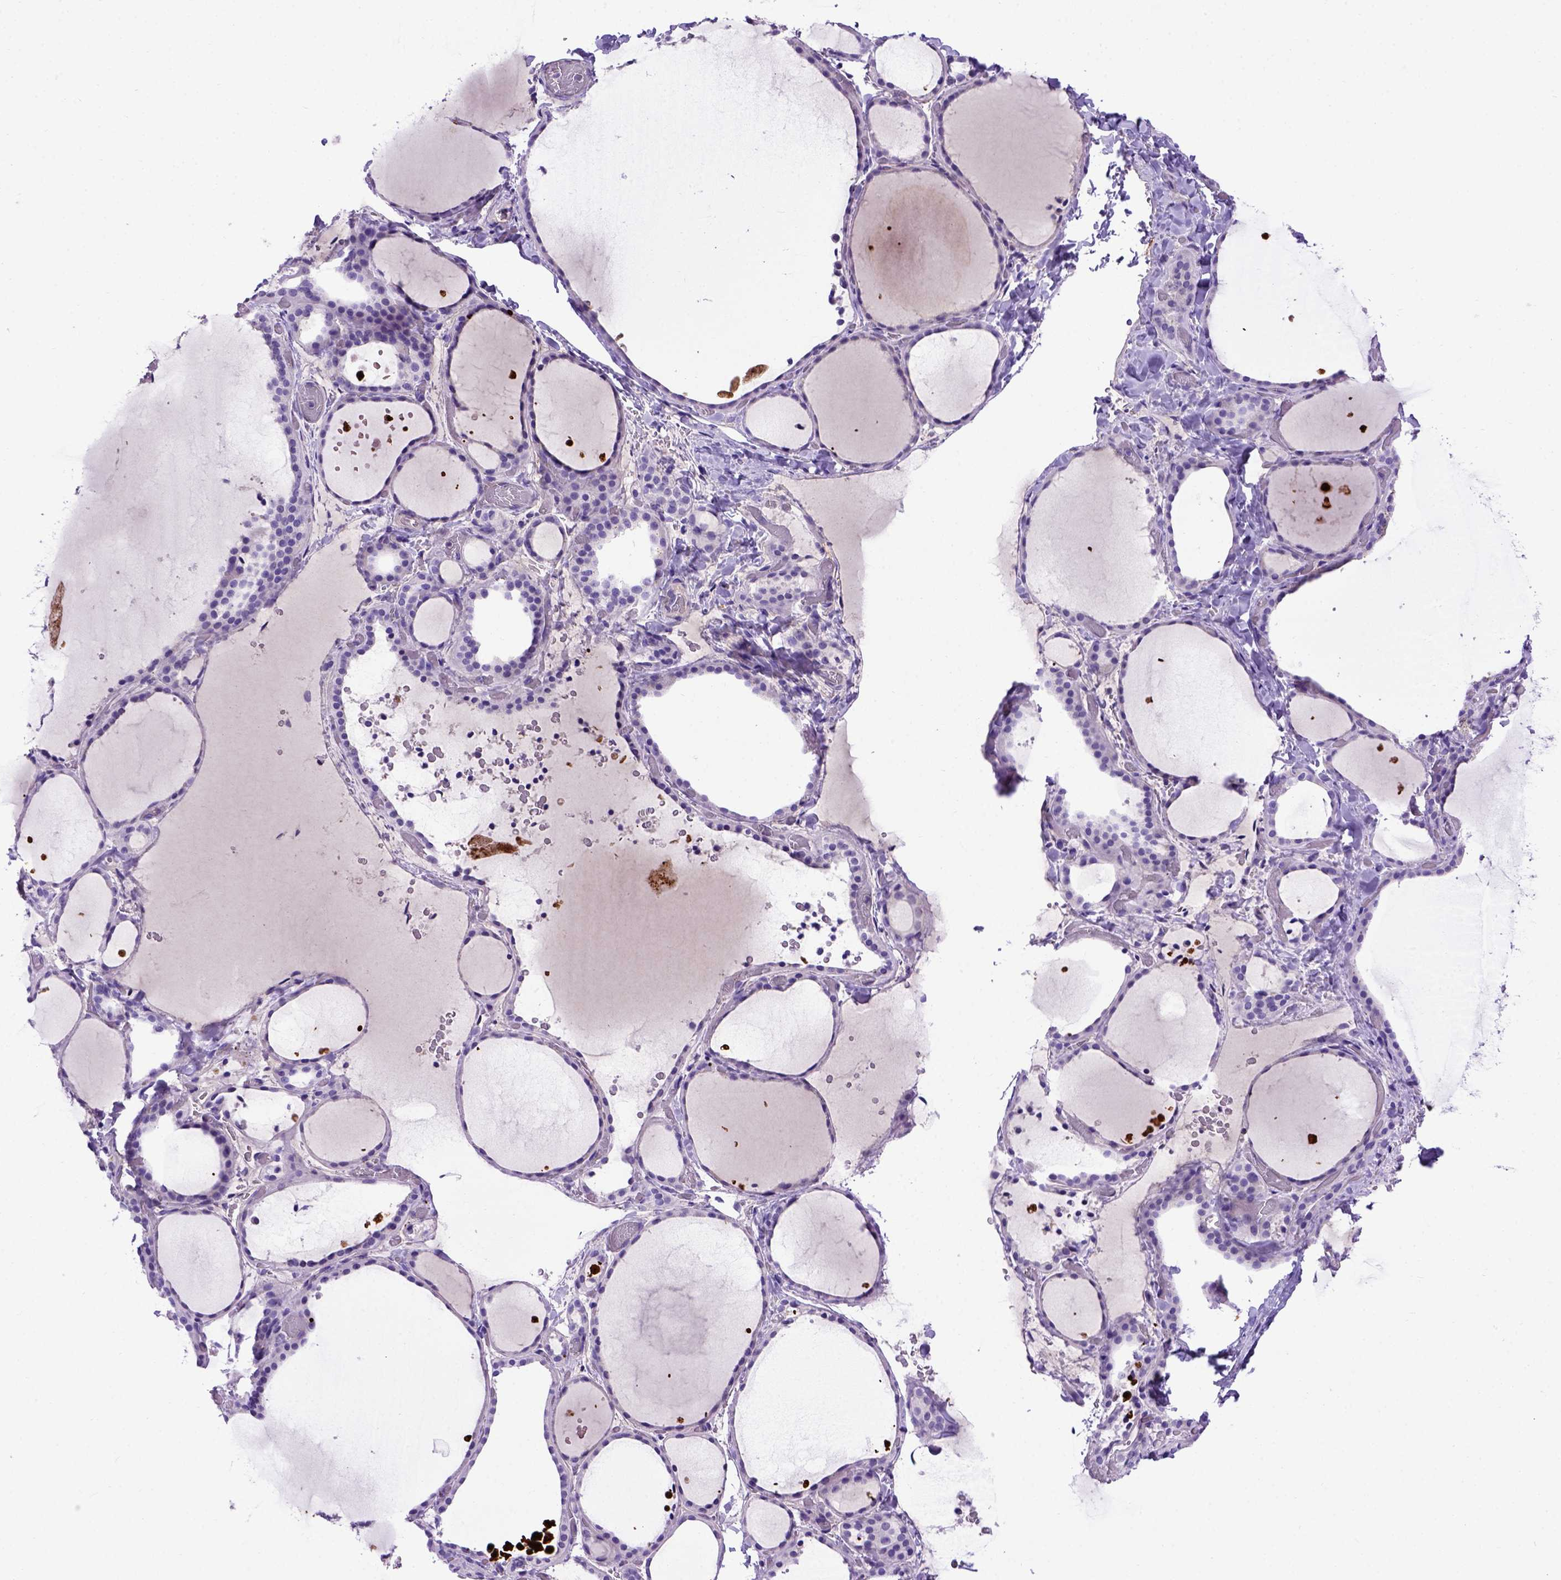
{"staining": {"intensity": "negative", "quantity": "none", "location": "none"}, "tissue": "thyroid gland", "cell_type": "Glandular cells", "image_type": "normal", "snomed": [{"axis": "morphology", "description": "Normal tissue, NOS"}, {"axis": "topography", "description": "Thyroid gland"}], "caption": "This is an IHC photomicrograph of unremarkable human thyroid gland. There is no staining in glandular cells.", "gene": "ADAM12", "patient": {"sex": "female", "age": 36}}